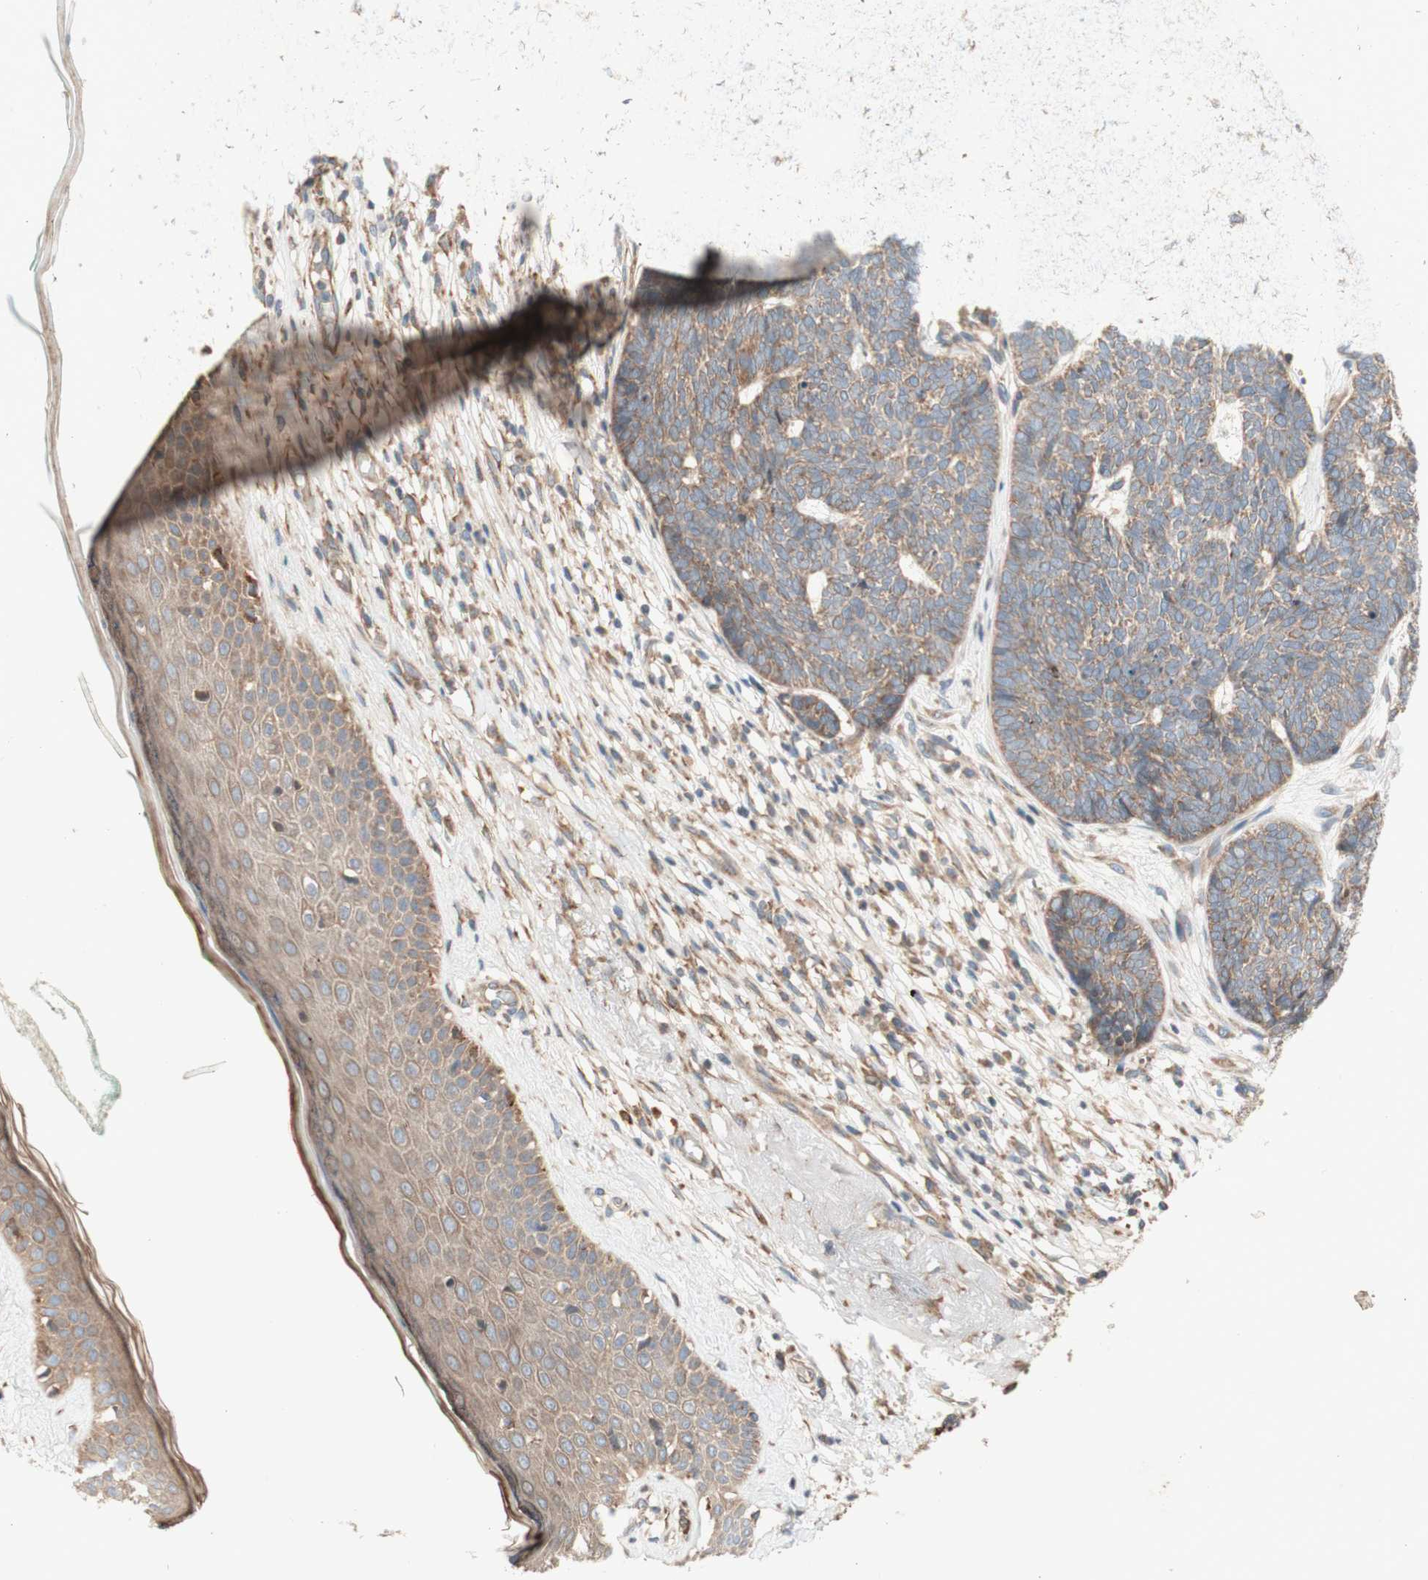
{"staining": {"intensity": "moderate", "quantity": ">75%", "location": "cytoplasmic/membranous"}, "tissue": "skin cancer", "cell_type": "Tumor cells", "image_type": "cancer", "snomed": [{"axis": "morphology", "description": "Basal cell carcinoma"}, {"axis": "topography", "description": "Skin"}], "caption": "Immunohistochemical staining of human skin basal cell carcinoma displays medium levels of moderate cytoplasmic/membranous expression in about >75% of tumor cells.", "gene": "SOCS2", "patient": {"sex": "female", "age": 84}}